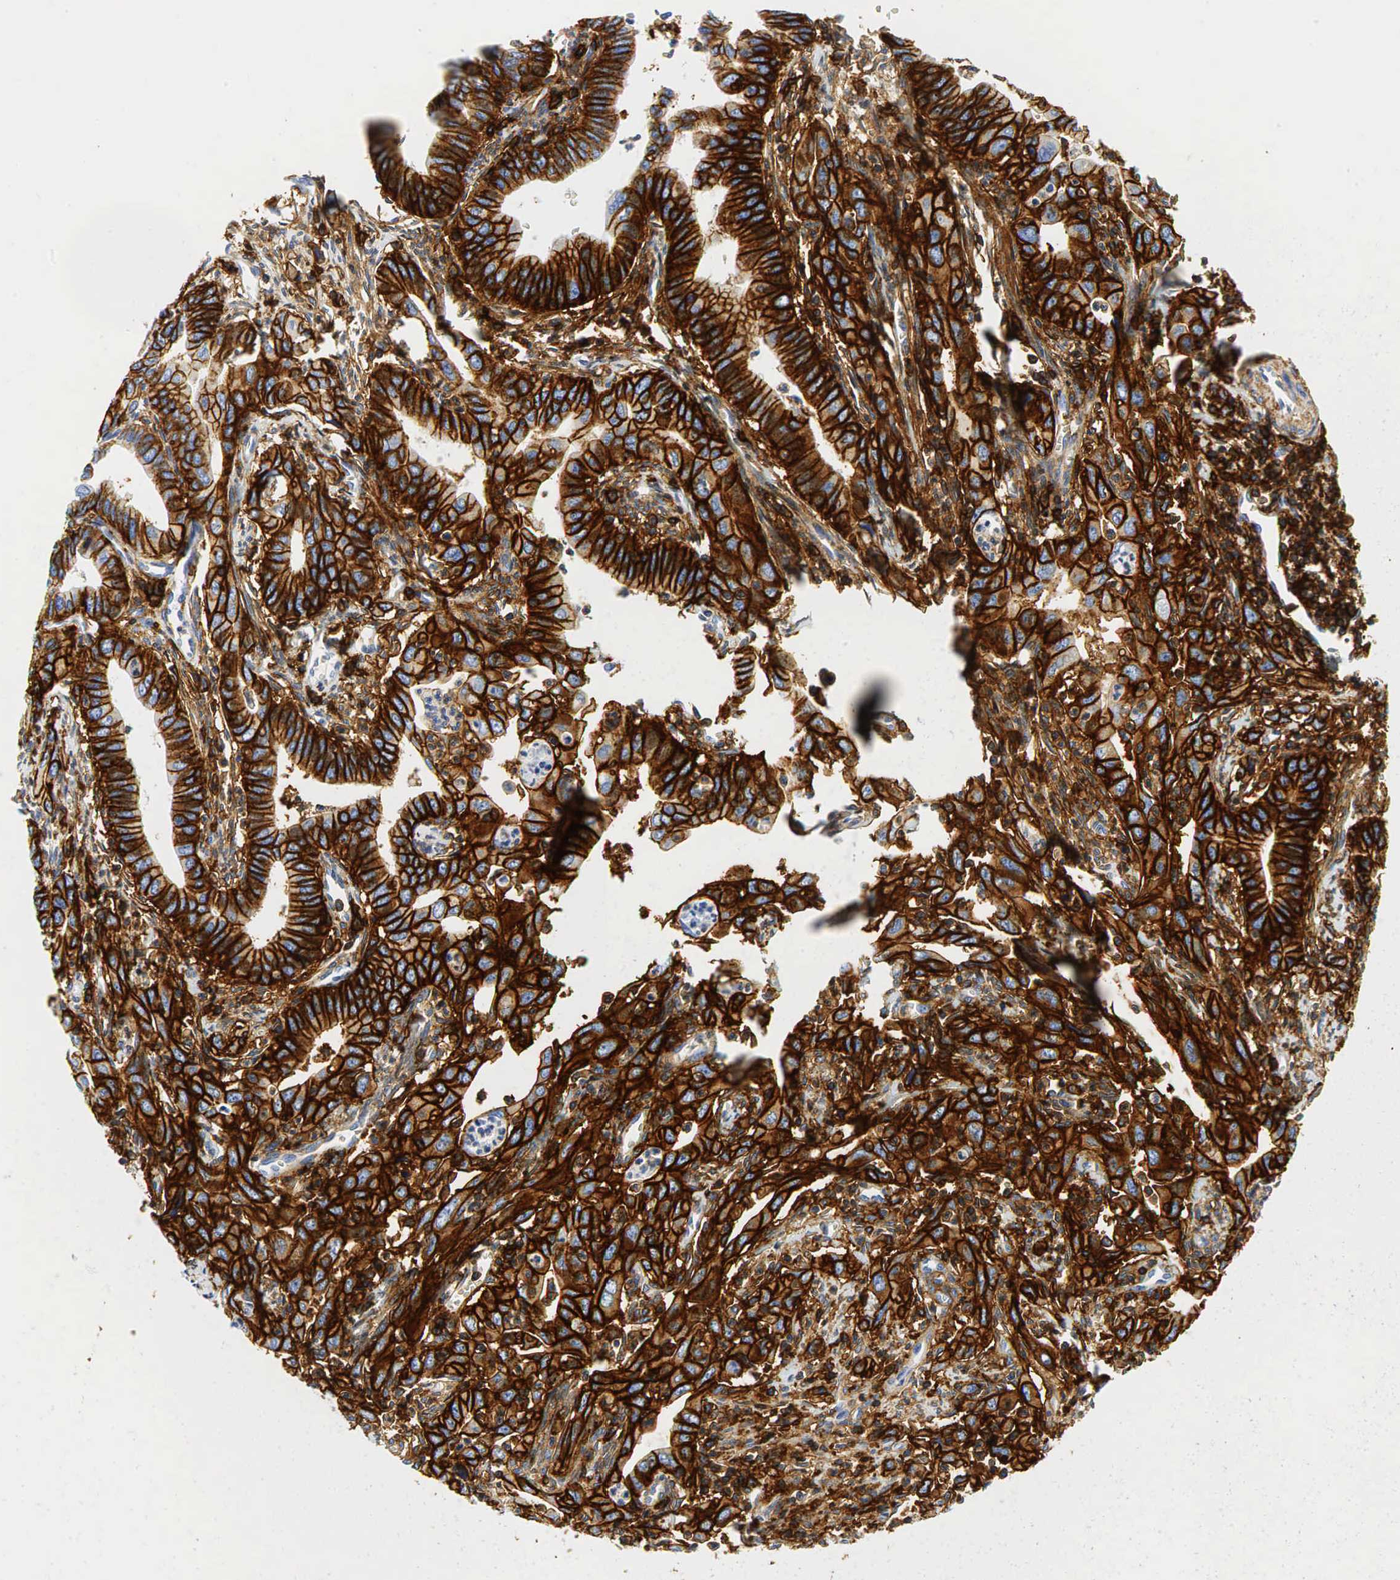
{"staining": {"intensity": "strong", "quantity": ">75%", "location": "cytoplasmic/membranous"}, "tissue": "cervical cancer", "cell_type": "Tumor cells", "image_type": "cancer", "snomed": [{"axis": "morphology", "description": "Normal tissue, NOS"}, {"axis": "morphology", "description": "Adenocarcinoma, NOS"}, {"axis": "topography", "description": "Cervix"}], "caption": "Adenocarcinoma (cervical) tissue demonstrates strong cytoplasmic/membranous positivity in approximately >75% of tumor cells, visualized by immunohistochemistry.", "gene": "CD44", "patient": {"sex": "female", "age": 34}}